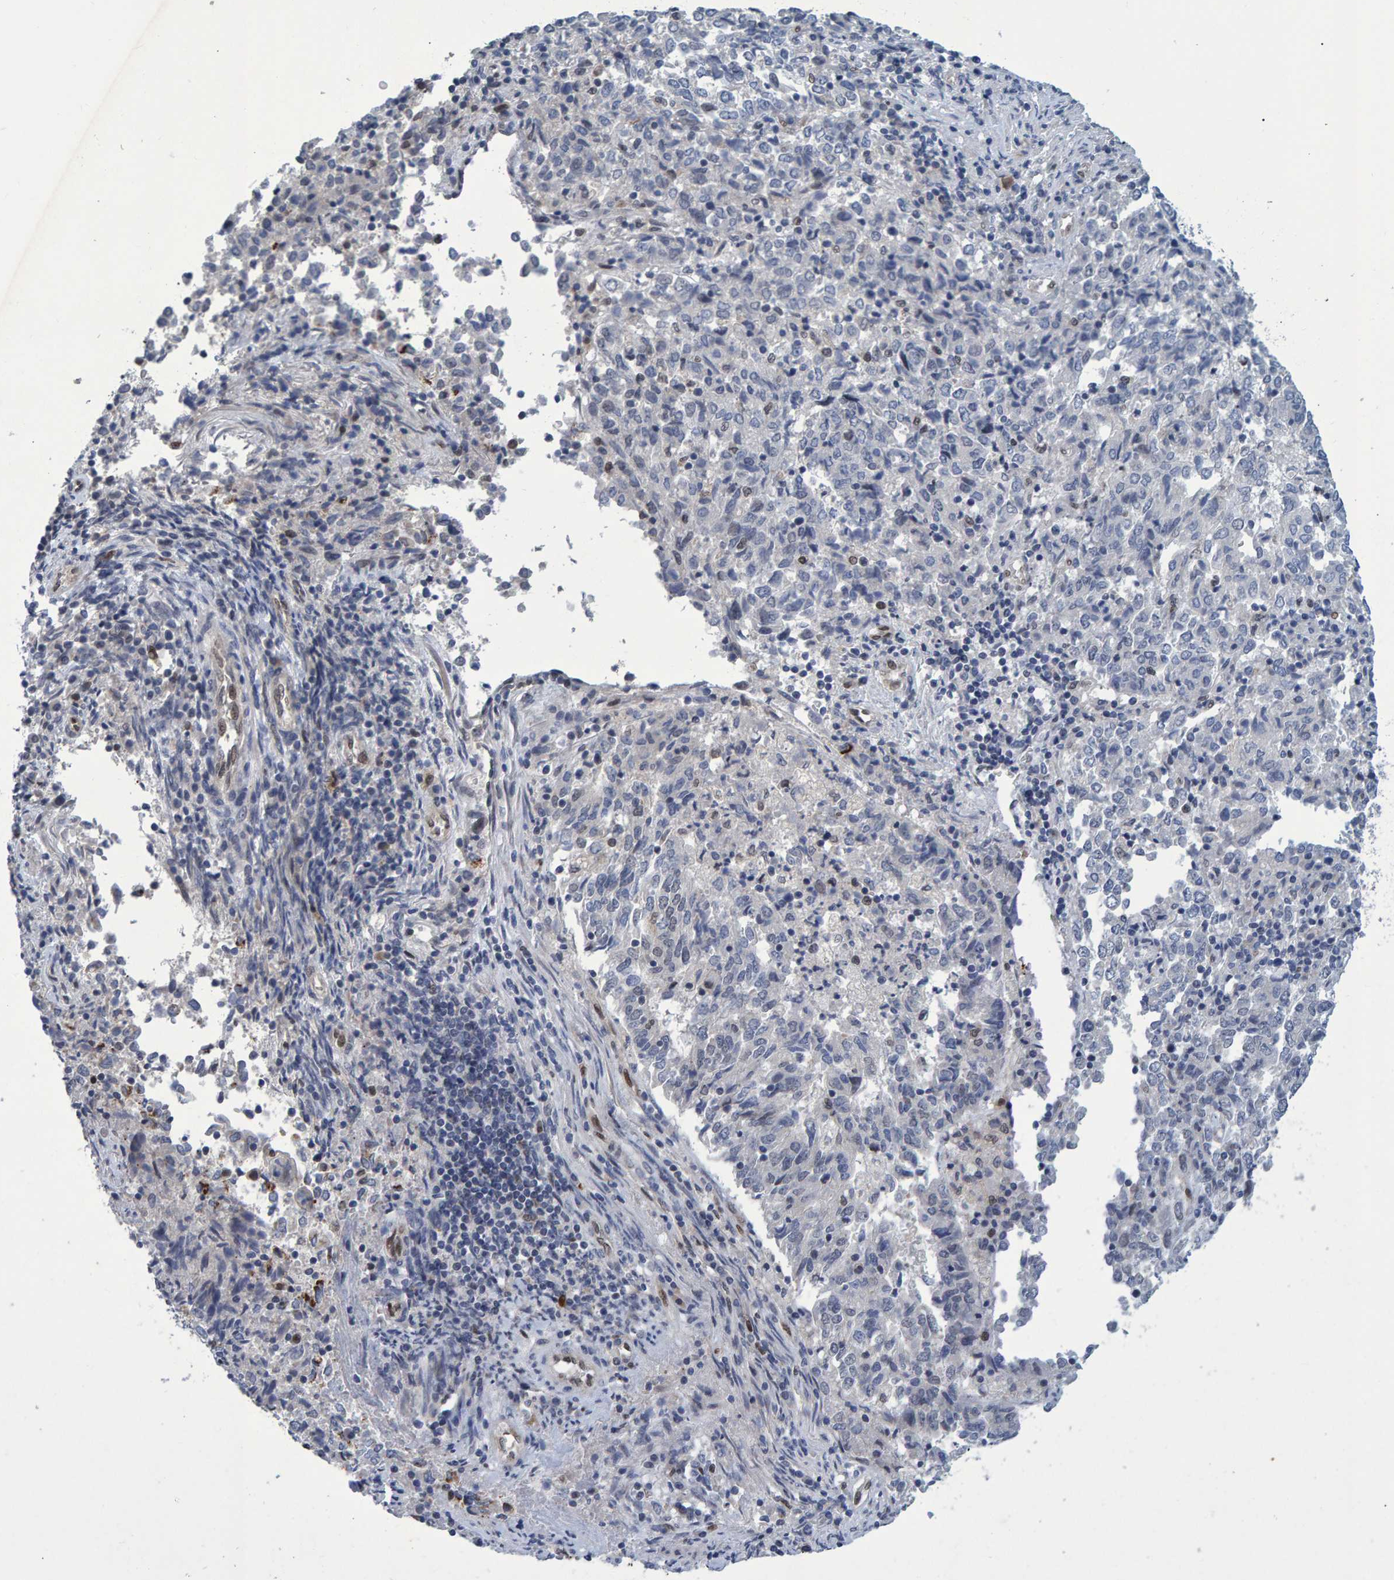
{"staining": {"intensity": "negative", "quantity": "none", "location": "none"}, "tissue": "endometrial cancer", "cell_type": "Tumor cells", "image_type": "cancer", "snomed": [{"axis": "morphology", "description": "Adenocarcinoma, NOS"}, {"axis": "topography", "description": "Endometrium"}], "caption": "Photomicrograph shows no protein staining in tumor cells of endometrial cancer (adenocarcinoma) tissue.", "gene": "QKI", "patient": {"sex": "female", "age": 80}}